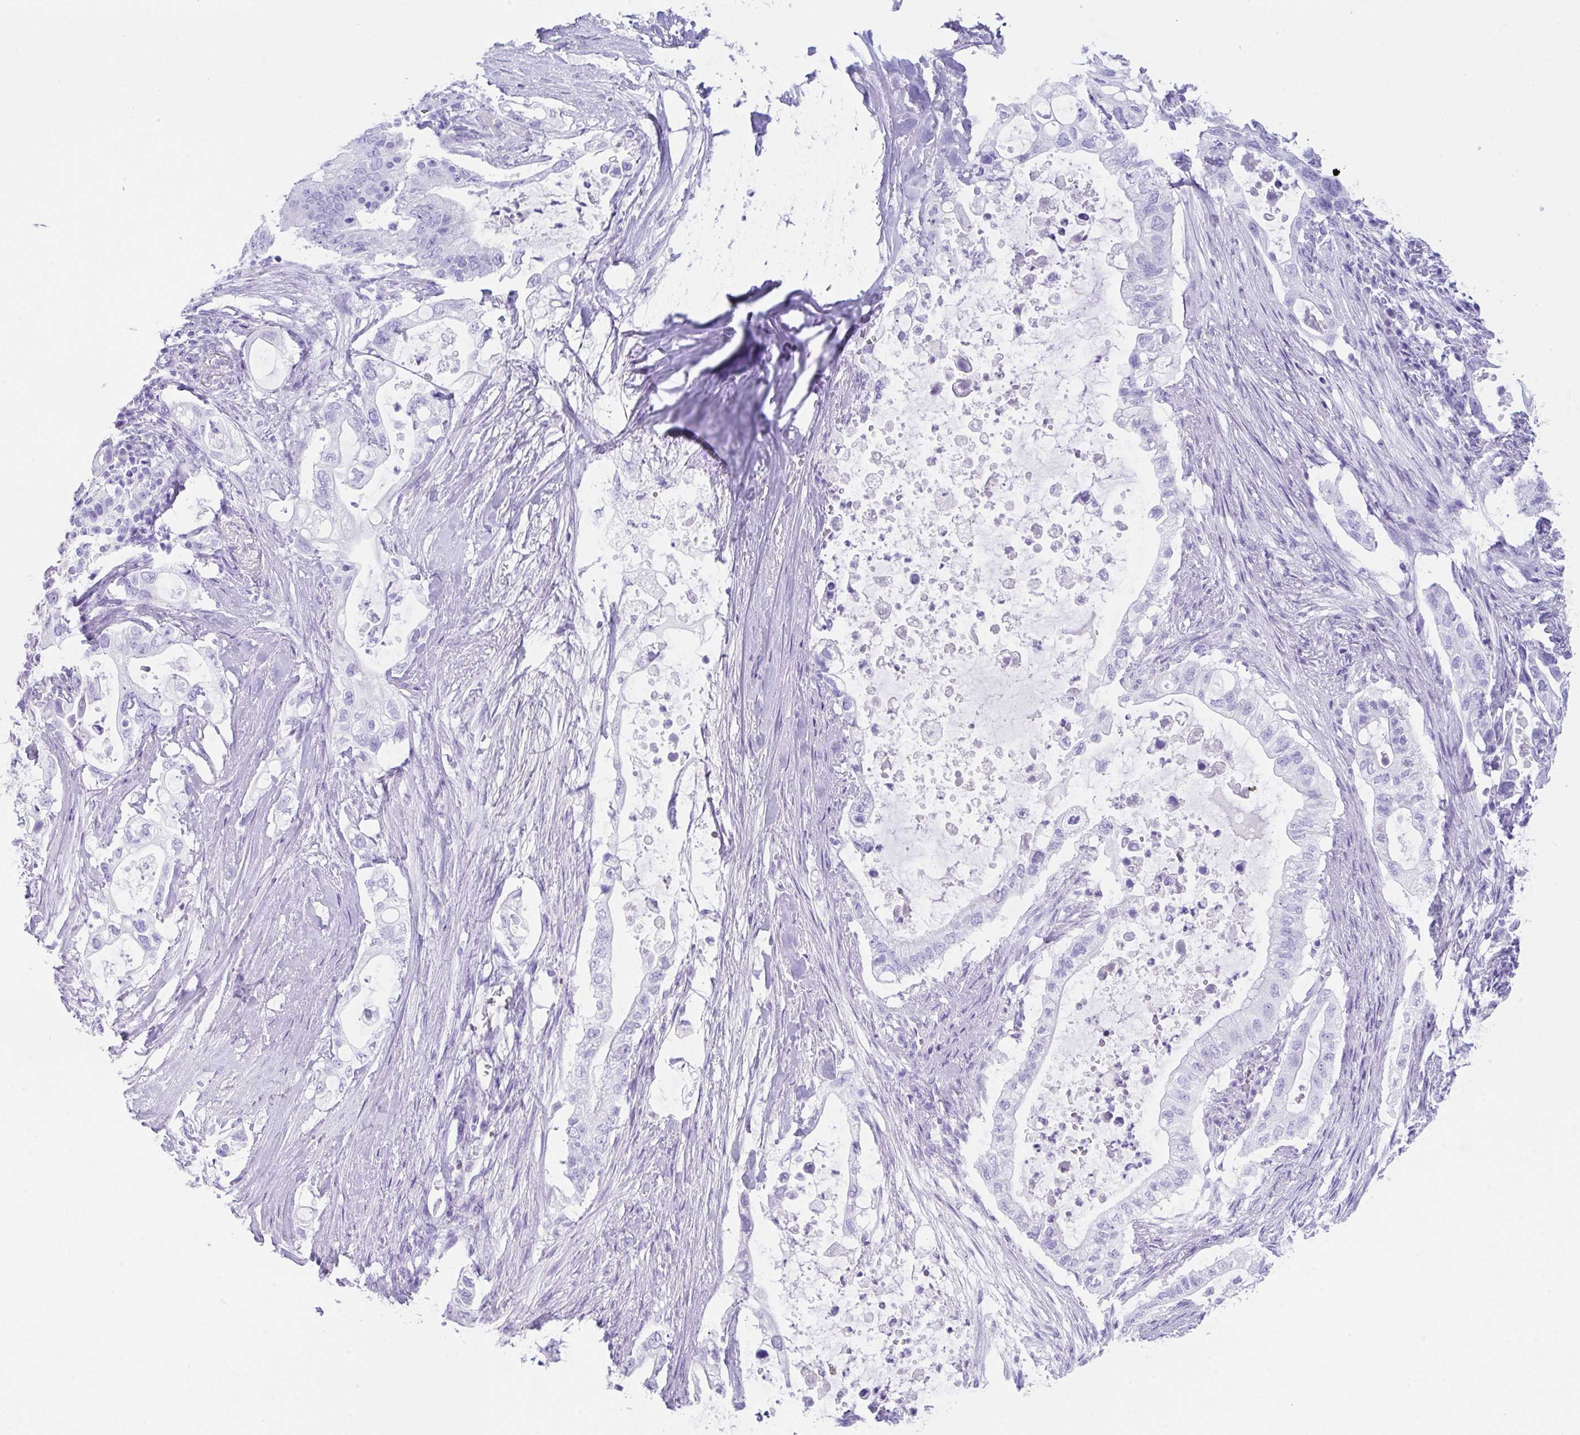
{"staining": {"intensity": "negative", "quantity": "none", "location": "none"}, "tissue": "pancreatic cancer", "cell_type": "Tumor cells", "image_type": "cancer", "snomed": [{"axis": "morphology", "description": "Adenocarcinoma, NOS"}, {"axis": "topography", "description": "Pancreas"}], "caption": "DAB (3,3'-diaminobenzidine) immunohistochemical staining of human adenocarcinoma (pancreatic) displays no significant staining in tumor cells. The staining was performed using DAB to visualize the protein expression in brown, while the nuclei were stained in blue with hematoxylin (Magnification: 20x).", "gene": "CPA1", "patient": {"sex": "female", "age": 72}}